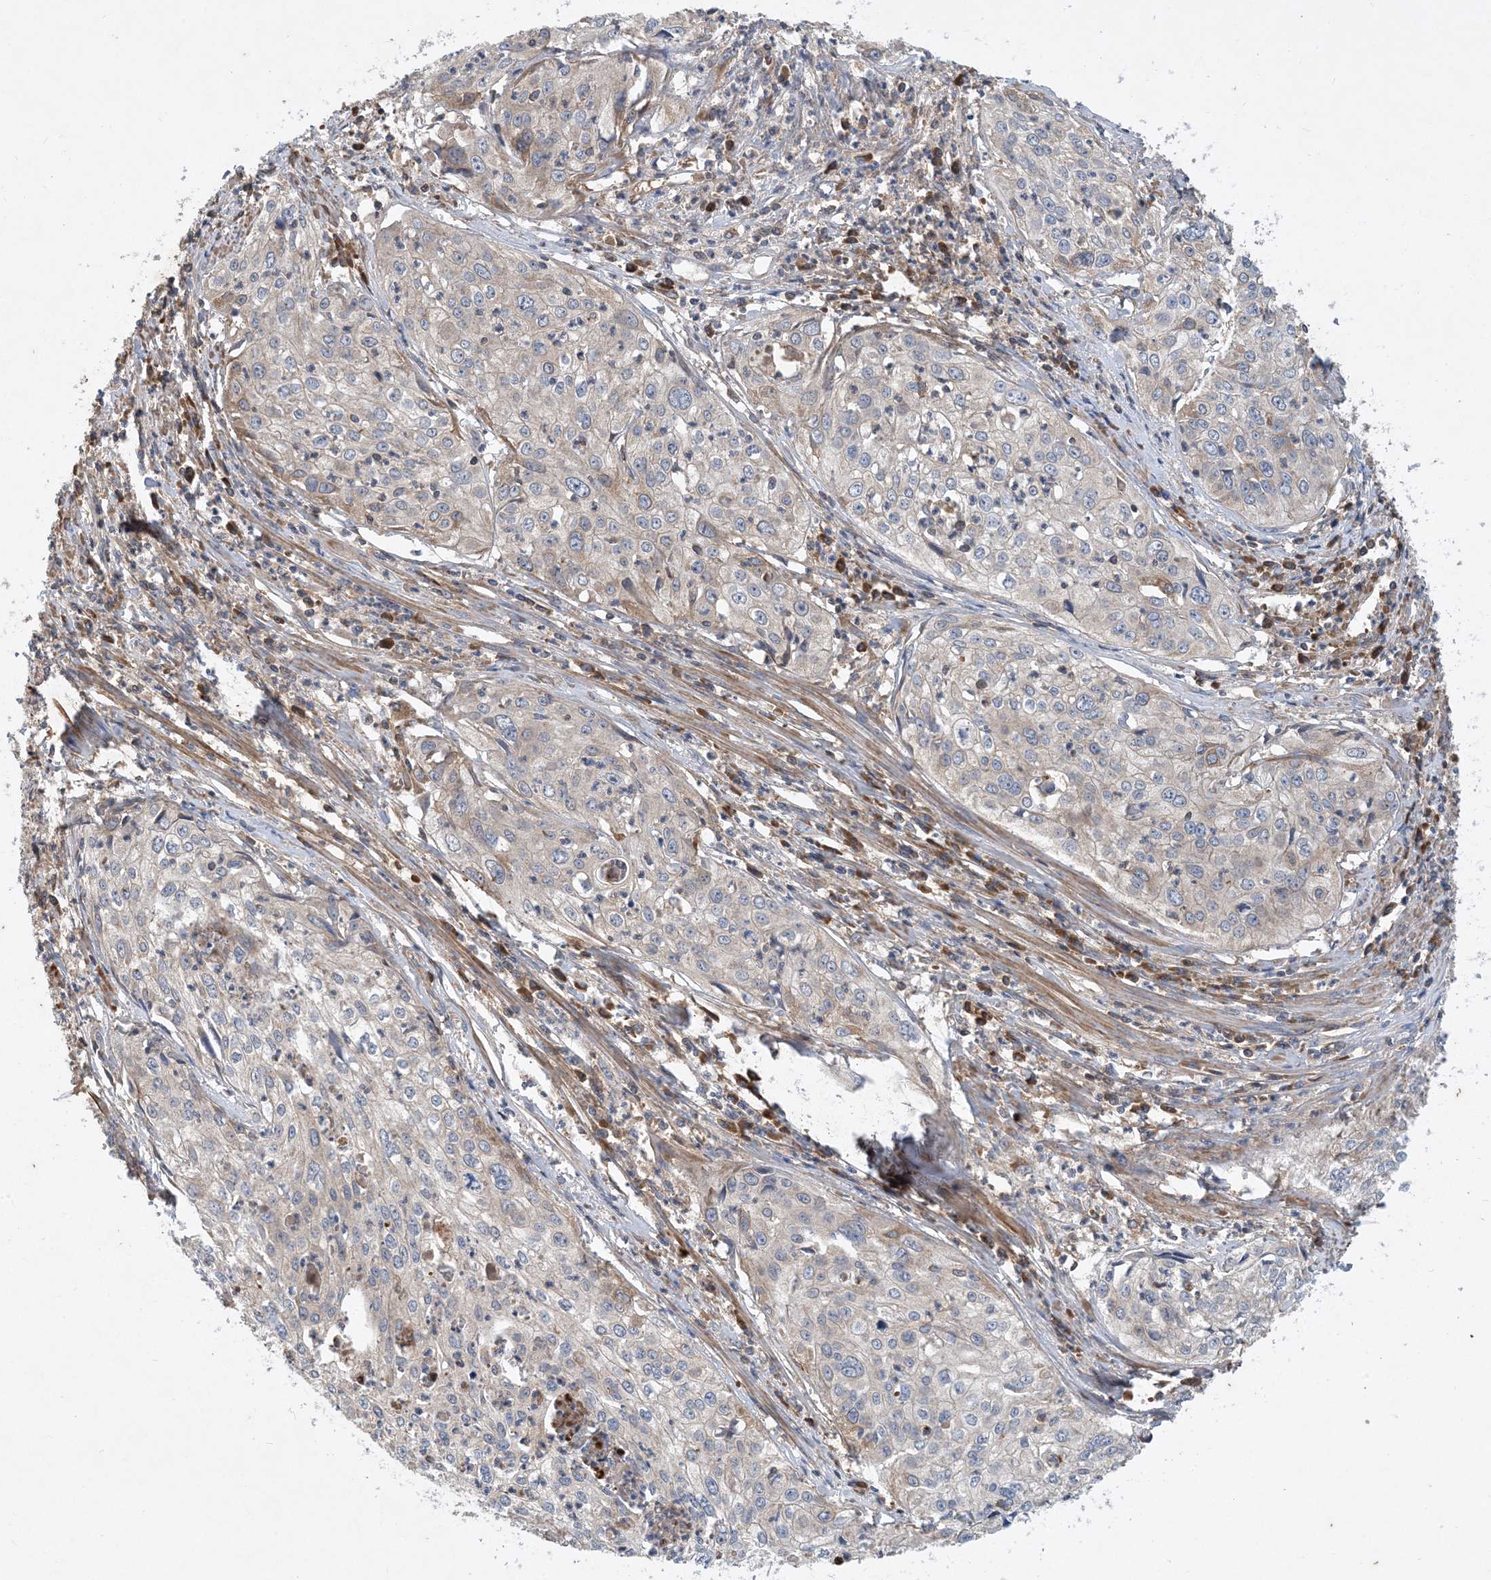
{"staining": {"intensity": "negative", "quantity": "none", "location": "none"}, "tissue": "cervical cancer", "cell_type": "Tumor cells", "image_type": "cancer", "snomed": [{"axis": "morphology", "description": "Squamous cell carcinoma, NOS"}, {"axis": "topography", "description": "Cervix"}], "caption": "Tumor cells are negative for protein expression in human cervical cancer (squamous cell carcinoma). (DAB immunohistochemistry (IHC), high magnification).", "gene": "STK19", "patient": {"sex": "female", "age": 31}}